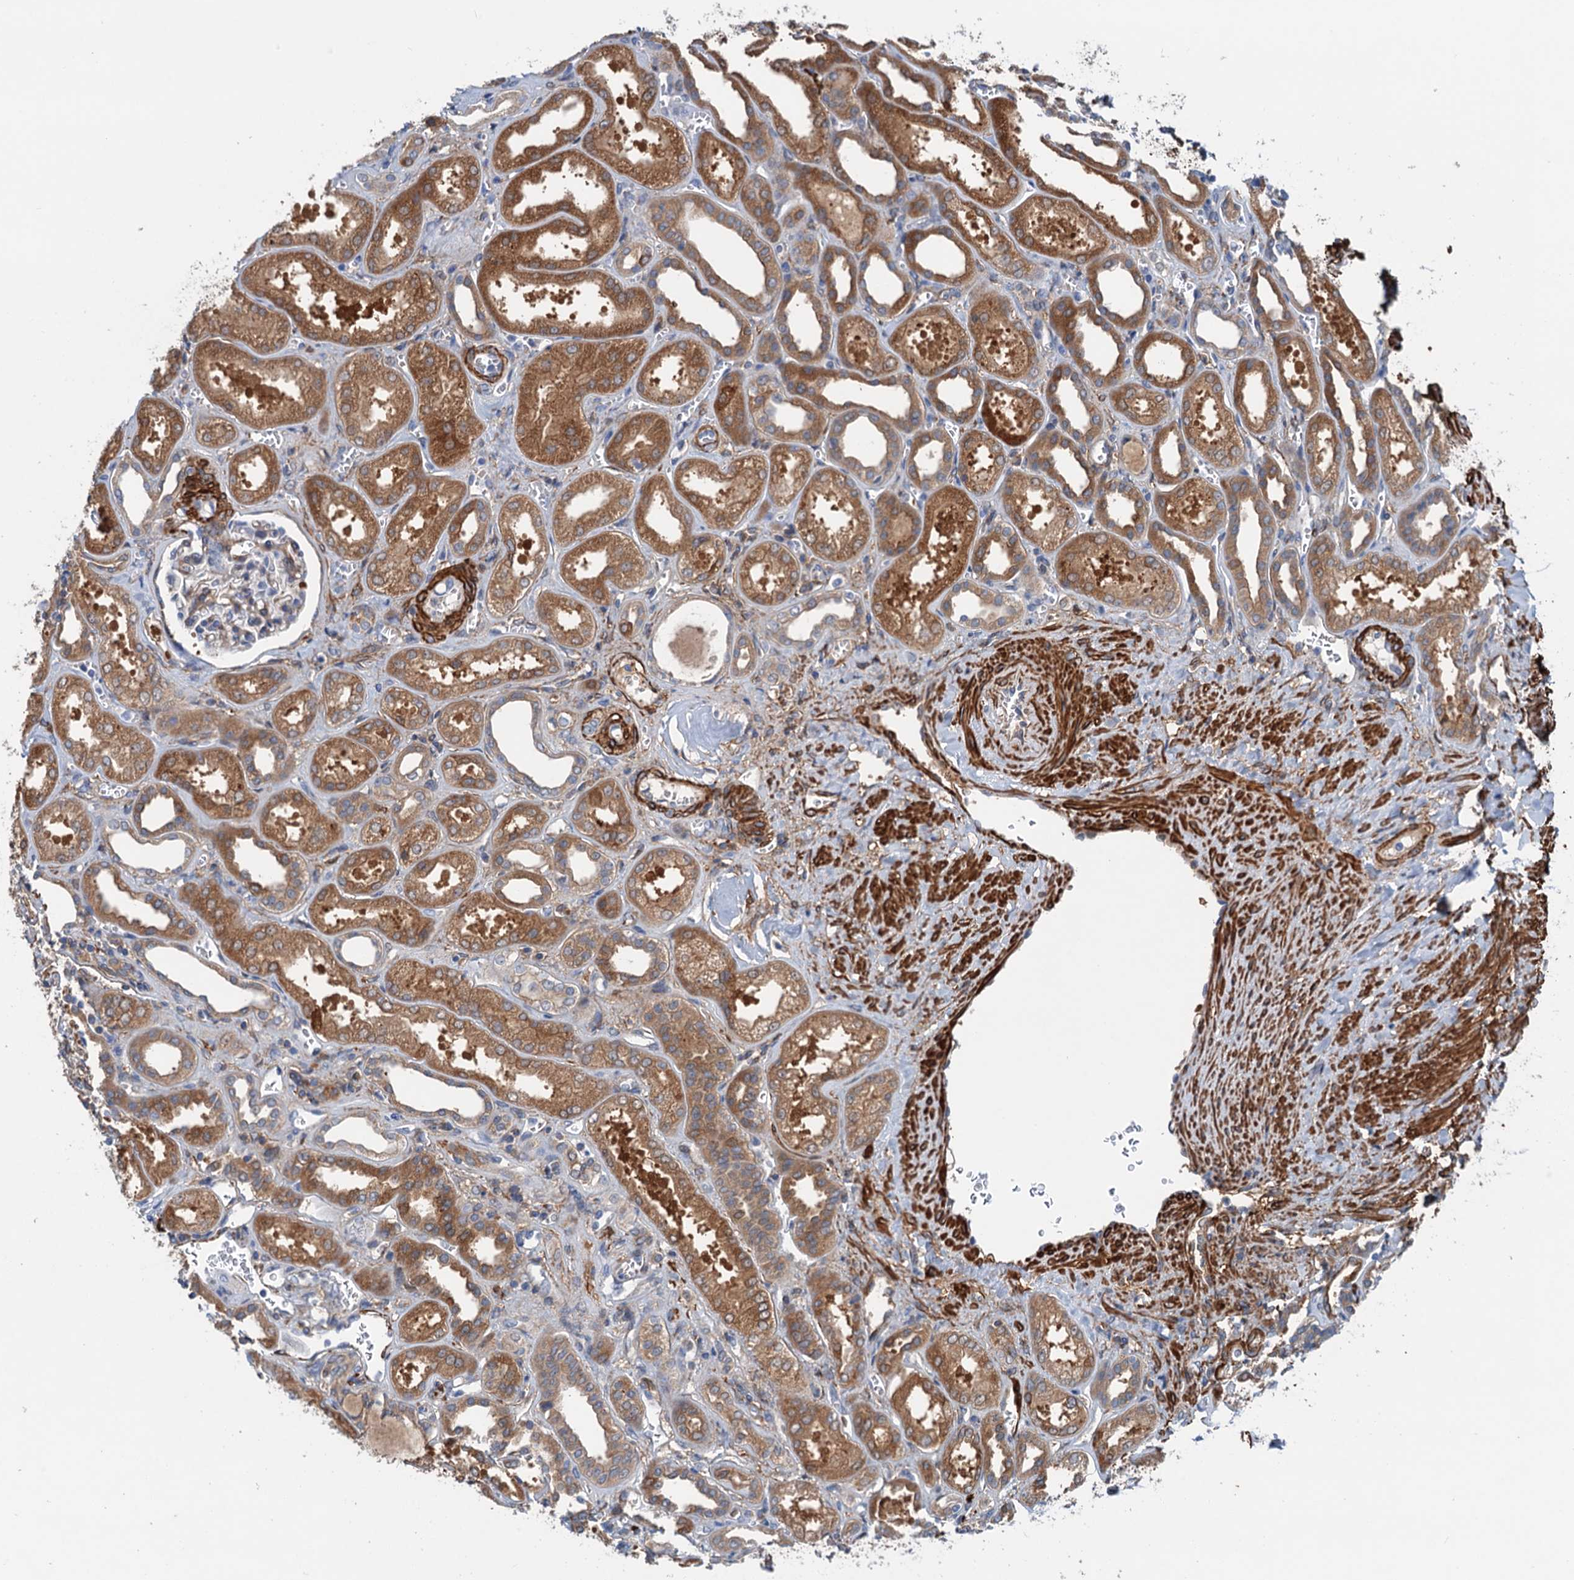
{"staining": {"intensity": "moderate", "quantity": "<25%", "location": "cytoplasmic/membranous"}, "tissue": "kidney", "cell_type": "Cells in glomeruli", "image_type": "normal", "snomed": [{"axis": "morphology", "description": "Normal tissue, NOS"}, {"axis": "morphology", "description": "Adenocarcinoma, NOS"}, {"axis": "topography", "description": "Kidney"}], "caption": "Immunohistochemical staining of normal human kidney demonstrates <25% levels of moderate cytoplasmic/membranous protein positivity in approximately <25% of cells in glomeruli.", "gene": "CSTPP1", "patient": {"sex": "female", "age": 68}}